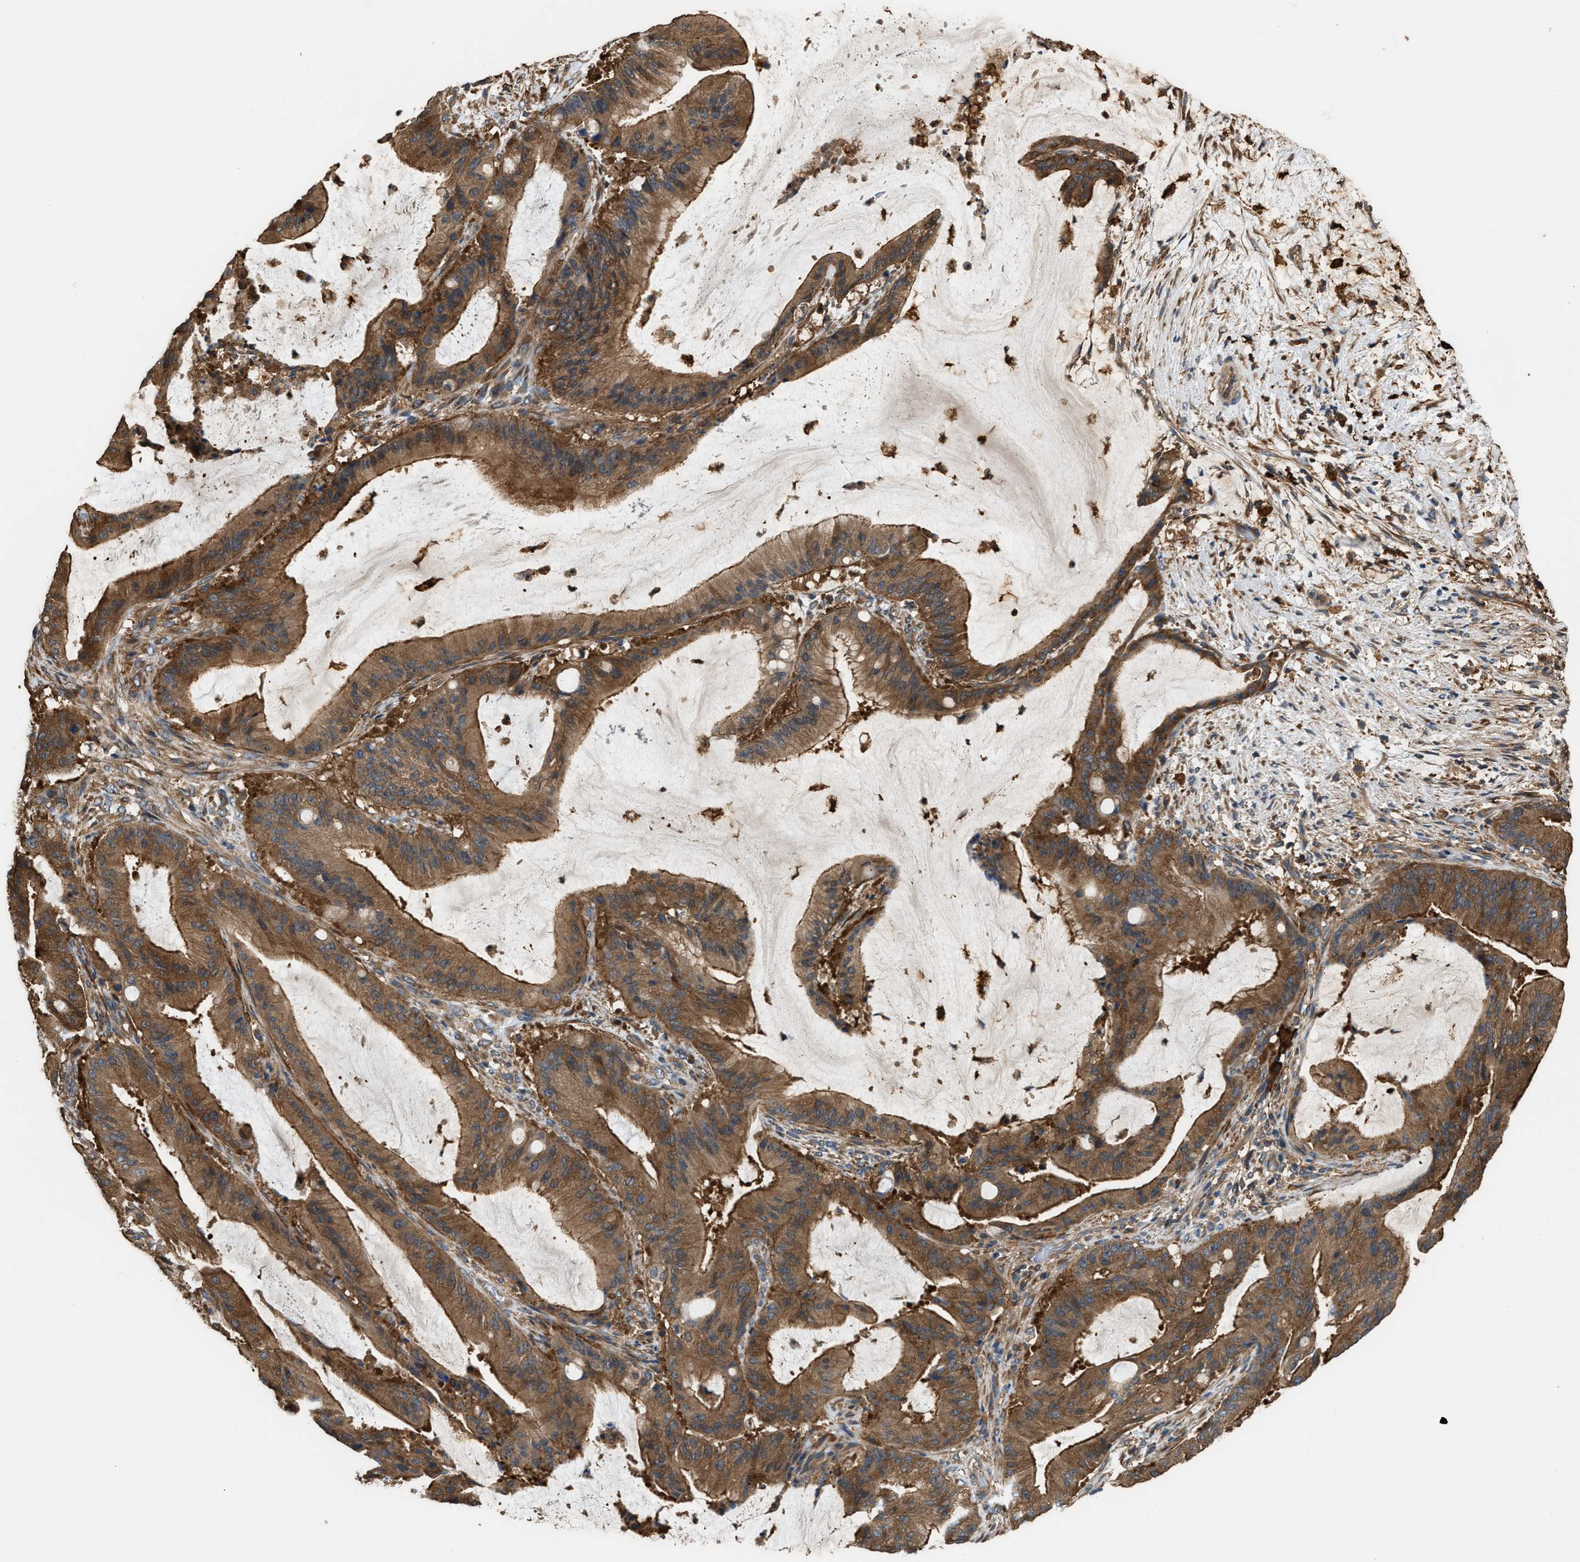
{"staining": {"intensity": "strong", "quantity": ">75%", "location": "cytoplasmic/membranous"}, "tissue": "liver cancer", "cell_type": "Tumor cells", "image_type": "cancer", "snomed": [{"axis": "morphology", "description": "Normal tissue, NOS"}, {"axis": "morphology", "description": "Cholangiocarcinoma"}, {"axis": "topography", "description": "Liver"}, {"axis": "topography", "description": "Peripheral nerve tissue"}], "caption": "Immunohistochemistry micrograph of neoplastic tissue: human cholangiocarcinoma (liver) stained using immunohistochemistry displays high levels of strong protein expression localized specifically in the cytoplasmic/membranous of tumor cells, appearing as a cytoplasmic/membranous brown color.", "gene": "ATIC", "patient": {"sex": "female", "age": 73}}